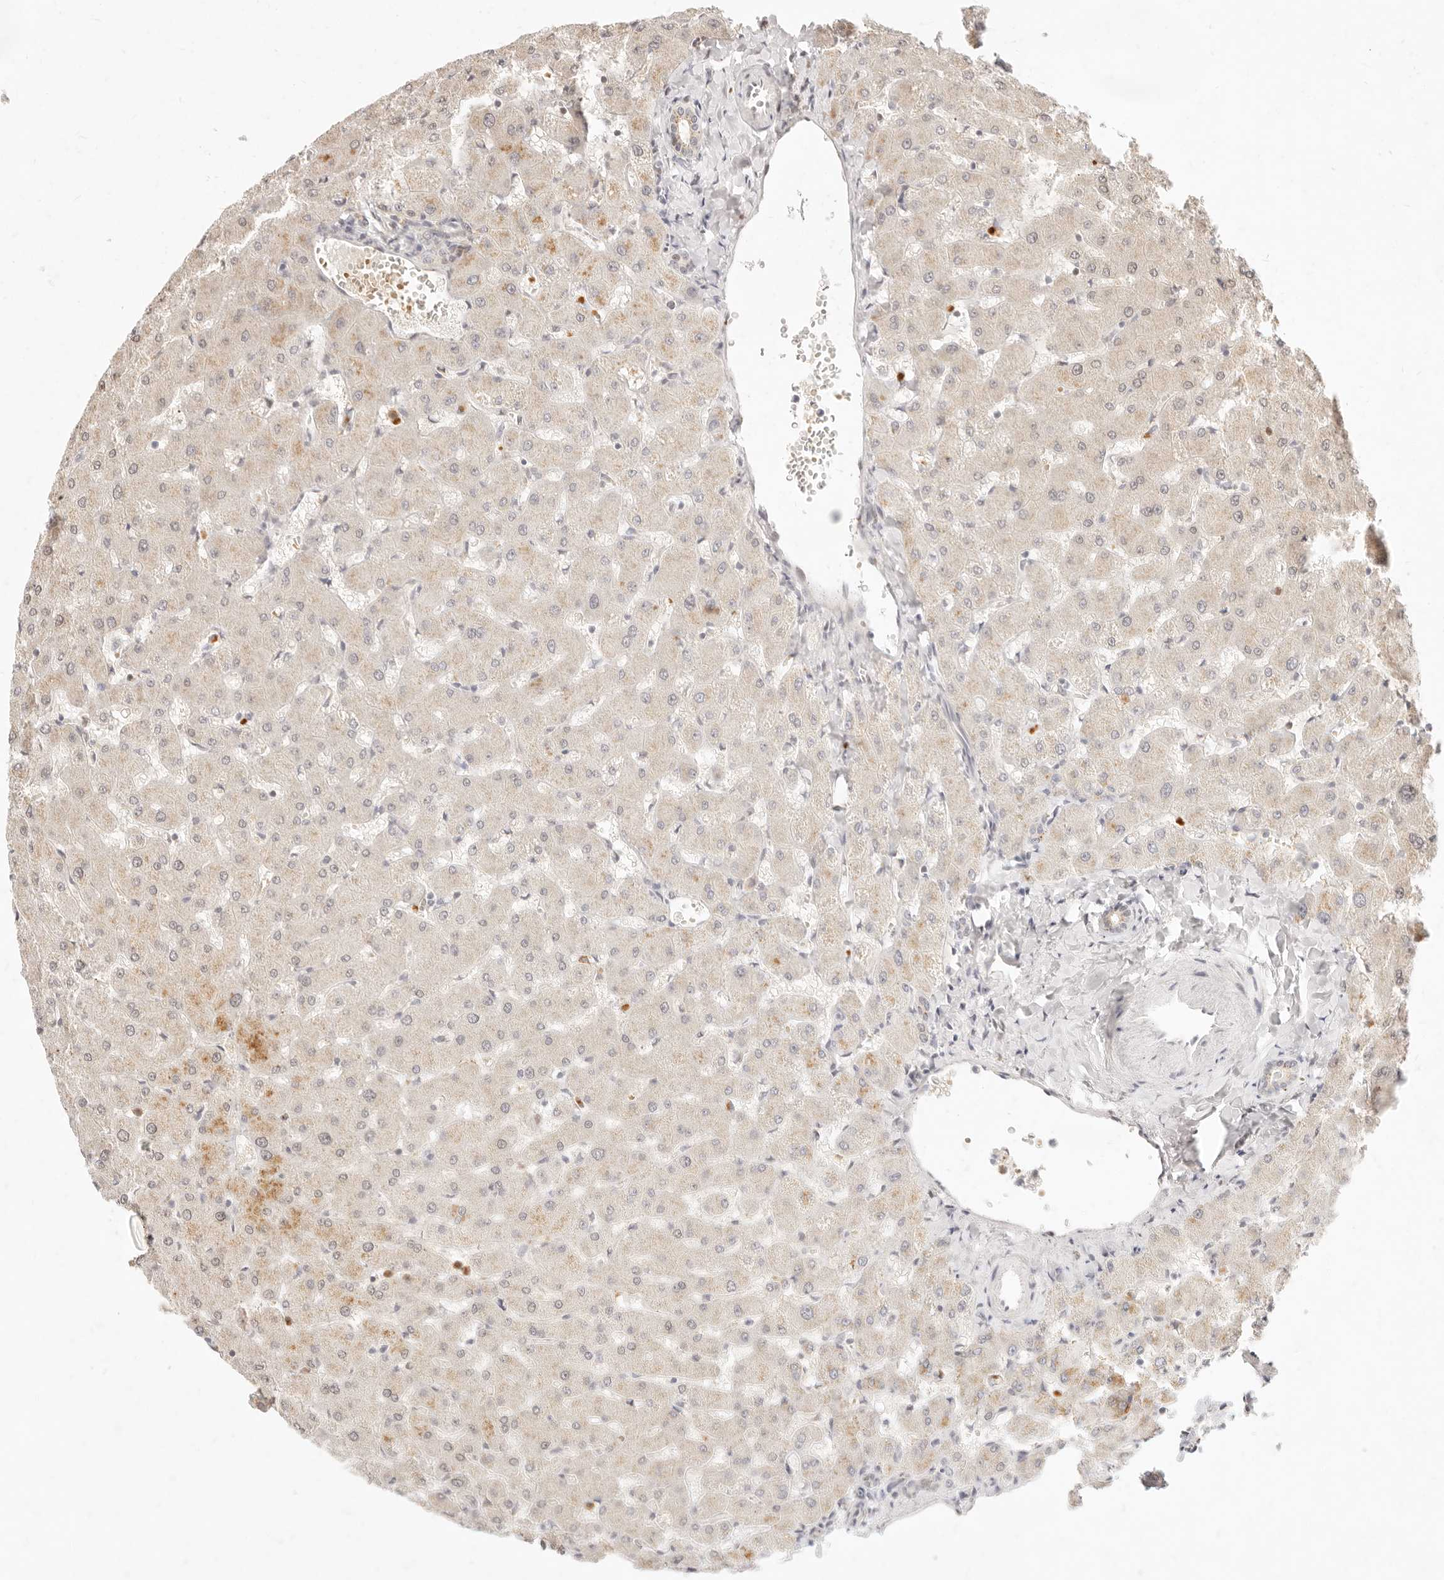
{"staining": {"intensity": "negative", "quantity": "none", "location": "none"}, "tissue": "liver", "cell_type": "Cholangiocytes", "image_type": "normal", "snomed": [{"axis": "morphology", "description": "Normal tissue, NOS"}, {"axis": "topography", "description": "Liver"}], "caption": "This is an immunohistochemistry micrograph of normal liver. There is no positivity in cholangiocytes.", "gene": "ASCL3", "patient": {"sex": "female", "age": 63}}